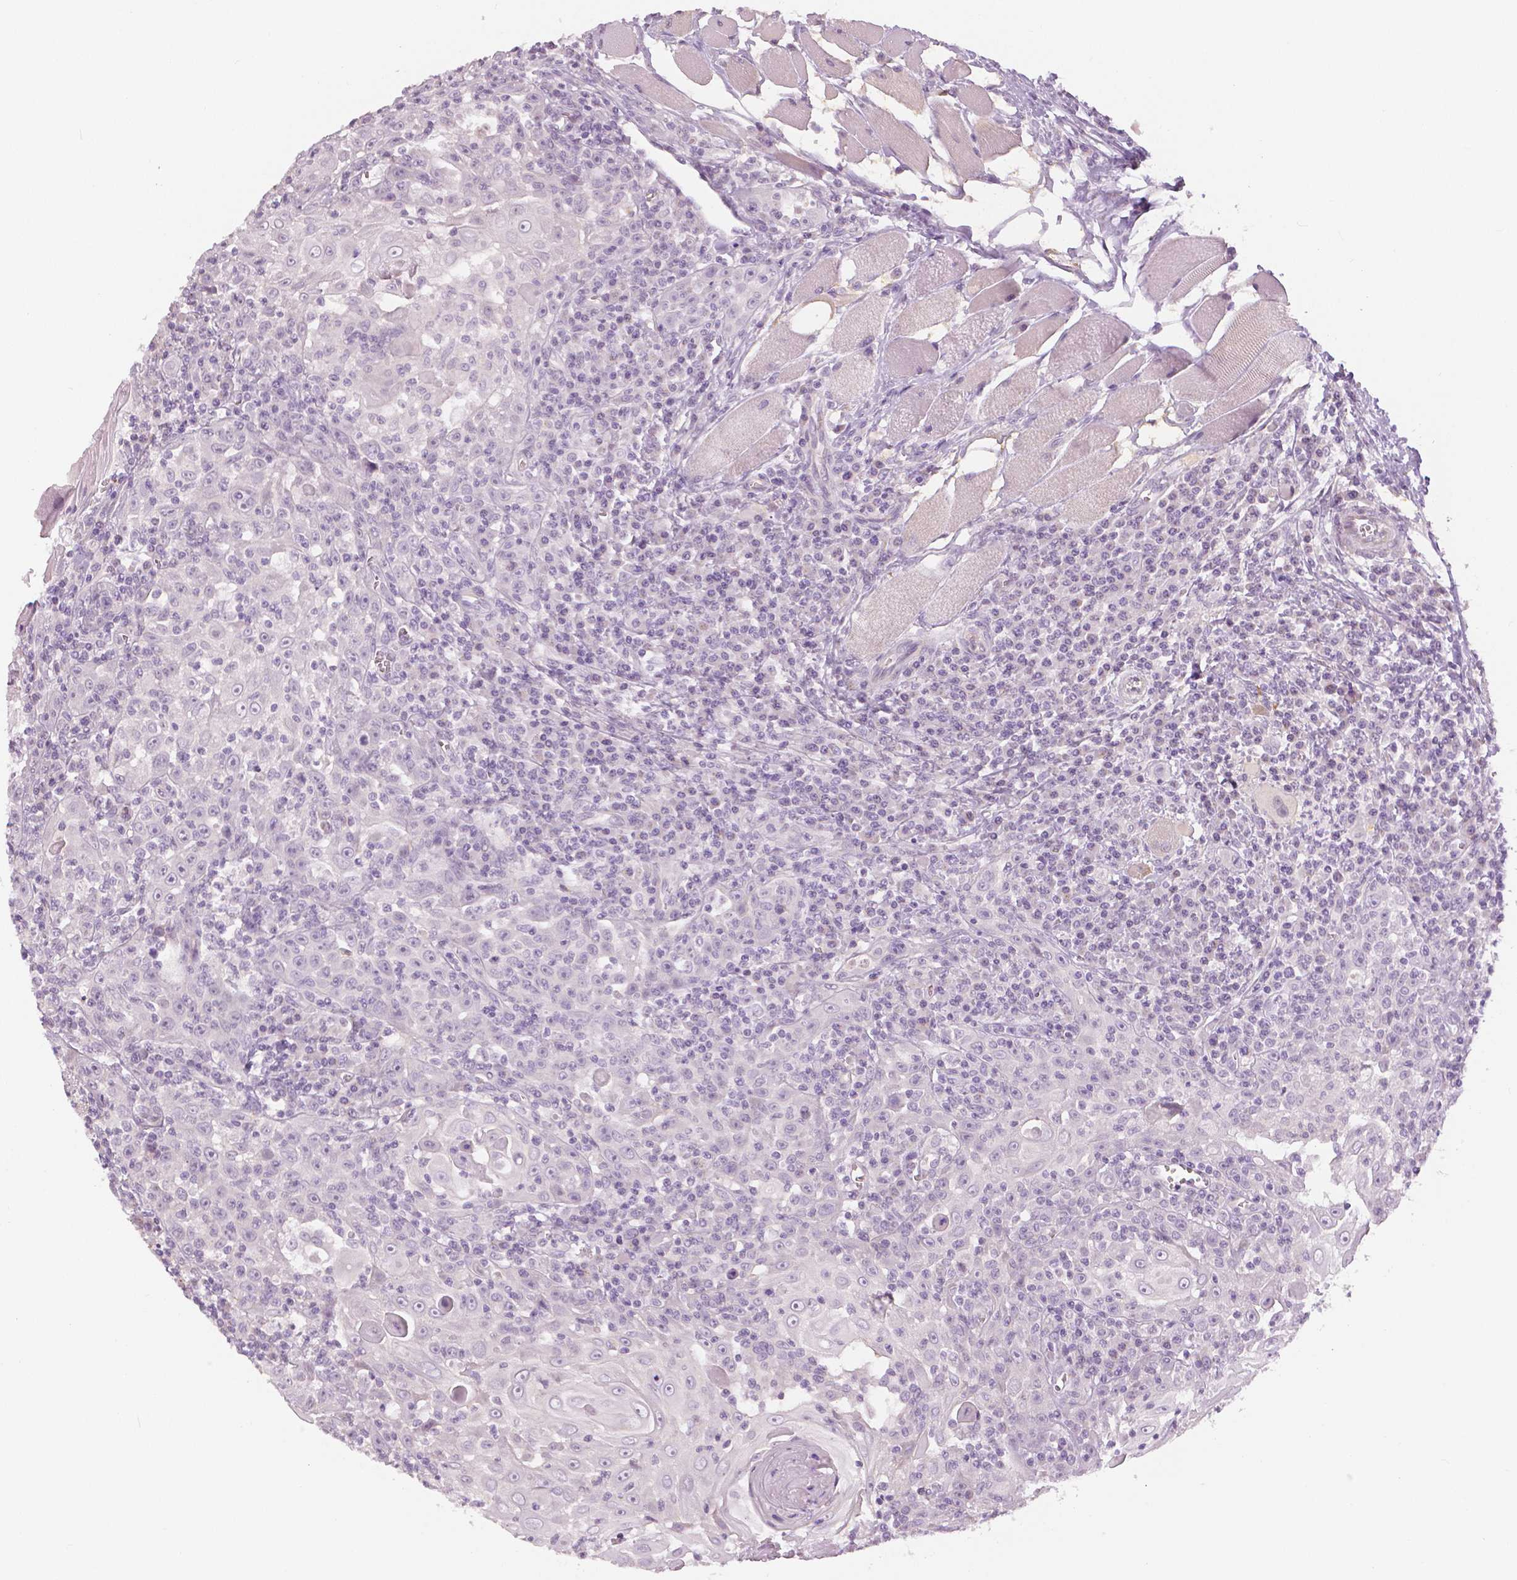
{"staining": {"intensity": "negative", "quantity": "none", "location": "none"}, "tissue": "head and neck cancer", "cell_type": "Tumor cells", "image_type": "cancer", "snomed": [{"axis": "morphology", "description": "Squamous cell carcinoma, NOS"}, {"axis": "topography", "description": "Head-Neck"}], "caption": "Immunohistochemistry of squamous cell carcinoma (head and neck) displays no expression in tumor cells.", "gene": "SLC24A1", "patient": {"sex": "male", "age": 52}}